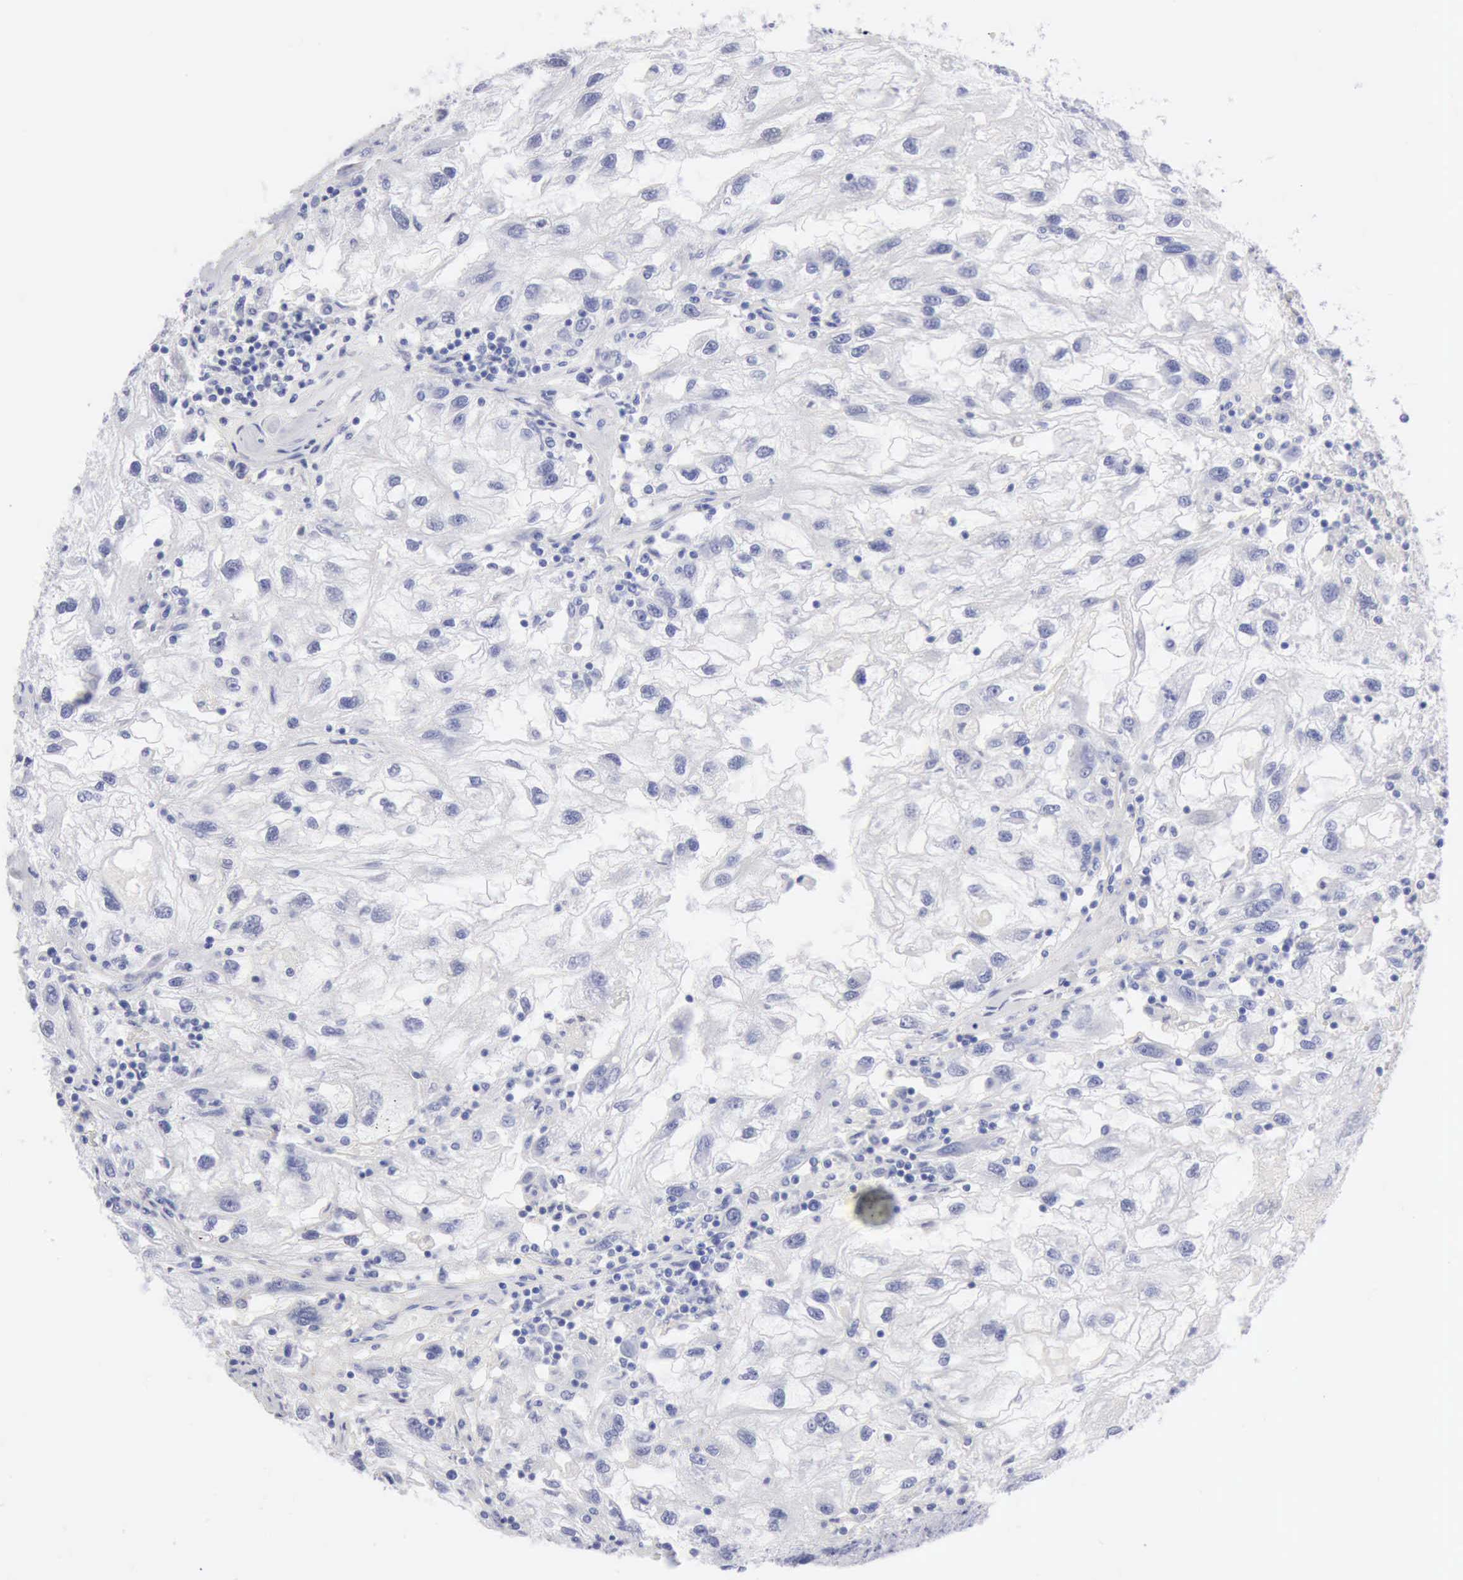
{"staining": {"intensity": "negative", "quantity": "none", "location": "none"}, "tissue": "renal cancer", "cell_type": "Tumor cells", "image_type": "cancer", "snomed": [{"axis": "morphology", "description": "Normal tissue, NOS"}, {"axis": "morphology", "description": "Adenocarcinoma, NOS"}, {"axis": "topography", "description": "Kidney"}], "caption": "Image shows no protein positivity in tumor cells of adenocarcinoma (renal) tissue.", "gene": "ANGEL1", "patient": {"sex": "male", "age": 71}}